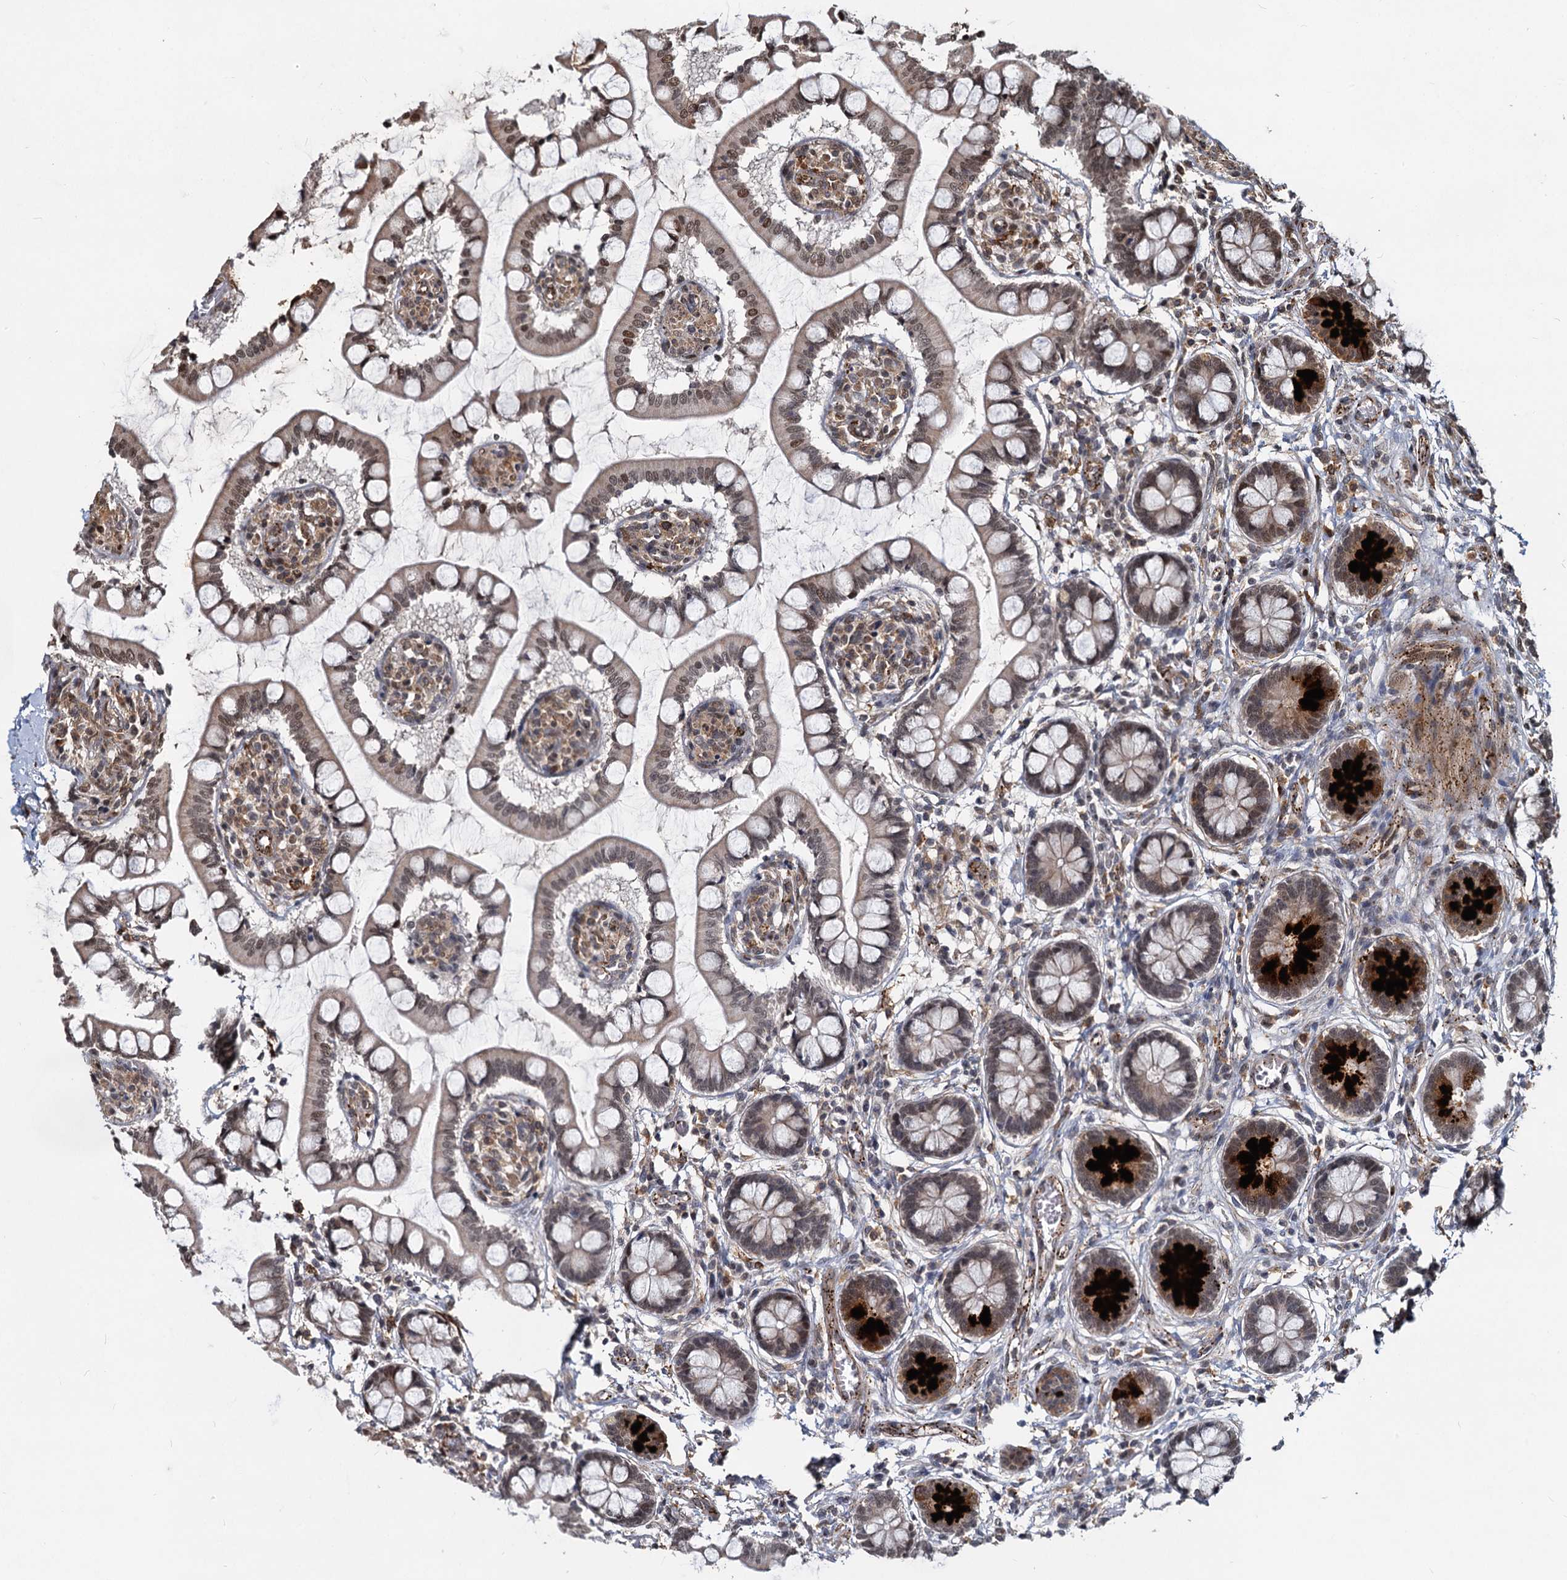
{"staining": {"intensity": "strong", "quantity": "25%-75%", "location": "cytoplasmic/membranous,nuclear"}, "tissue": "small intestine", "cell_type": "Glandular cells", "image_type": "normal", "snomed": [{"axis": "morphology", "description": "Normal tissue, NOS"}, {"axis": "topography", "description": "Small intestine"}], "caption": "There is high levels of strong cytoplasmic/membranous,nuclear staining in glandular cells of normal small intestine, as demonstrated by immunohistochemical staining (brown color).", "gene": "TRIM23", "patient": {"sex": "male", "age": 52}}